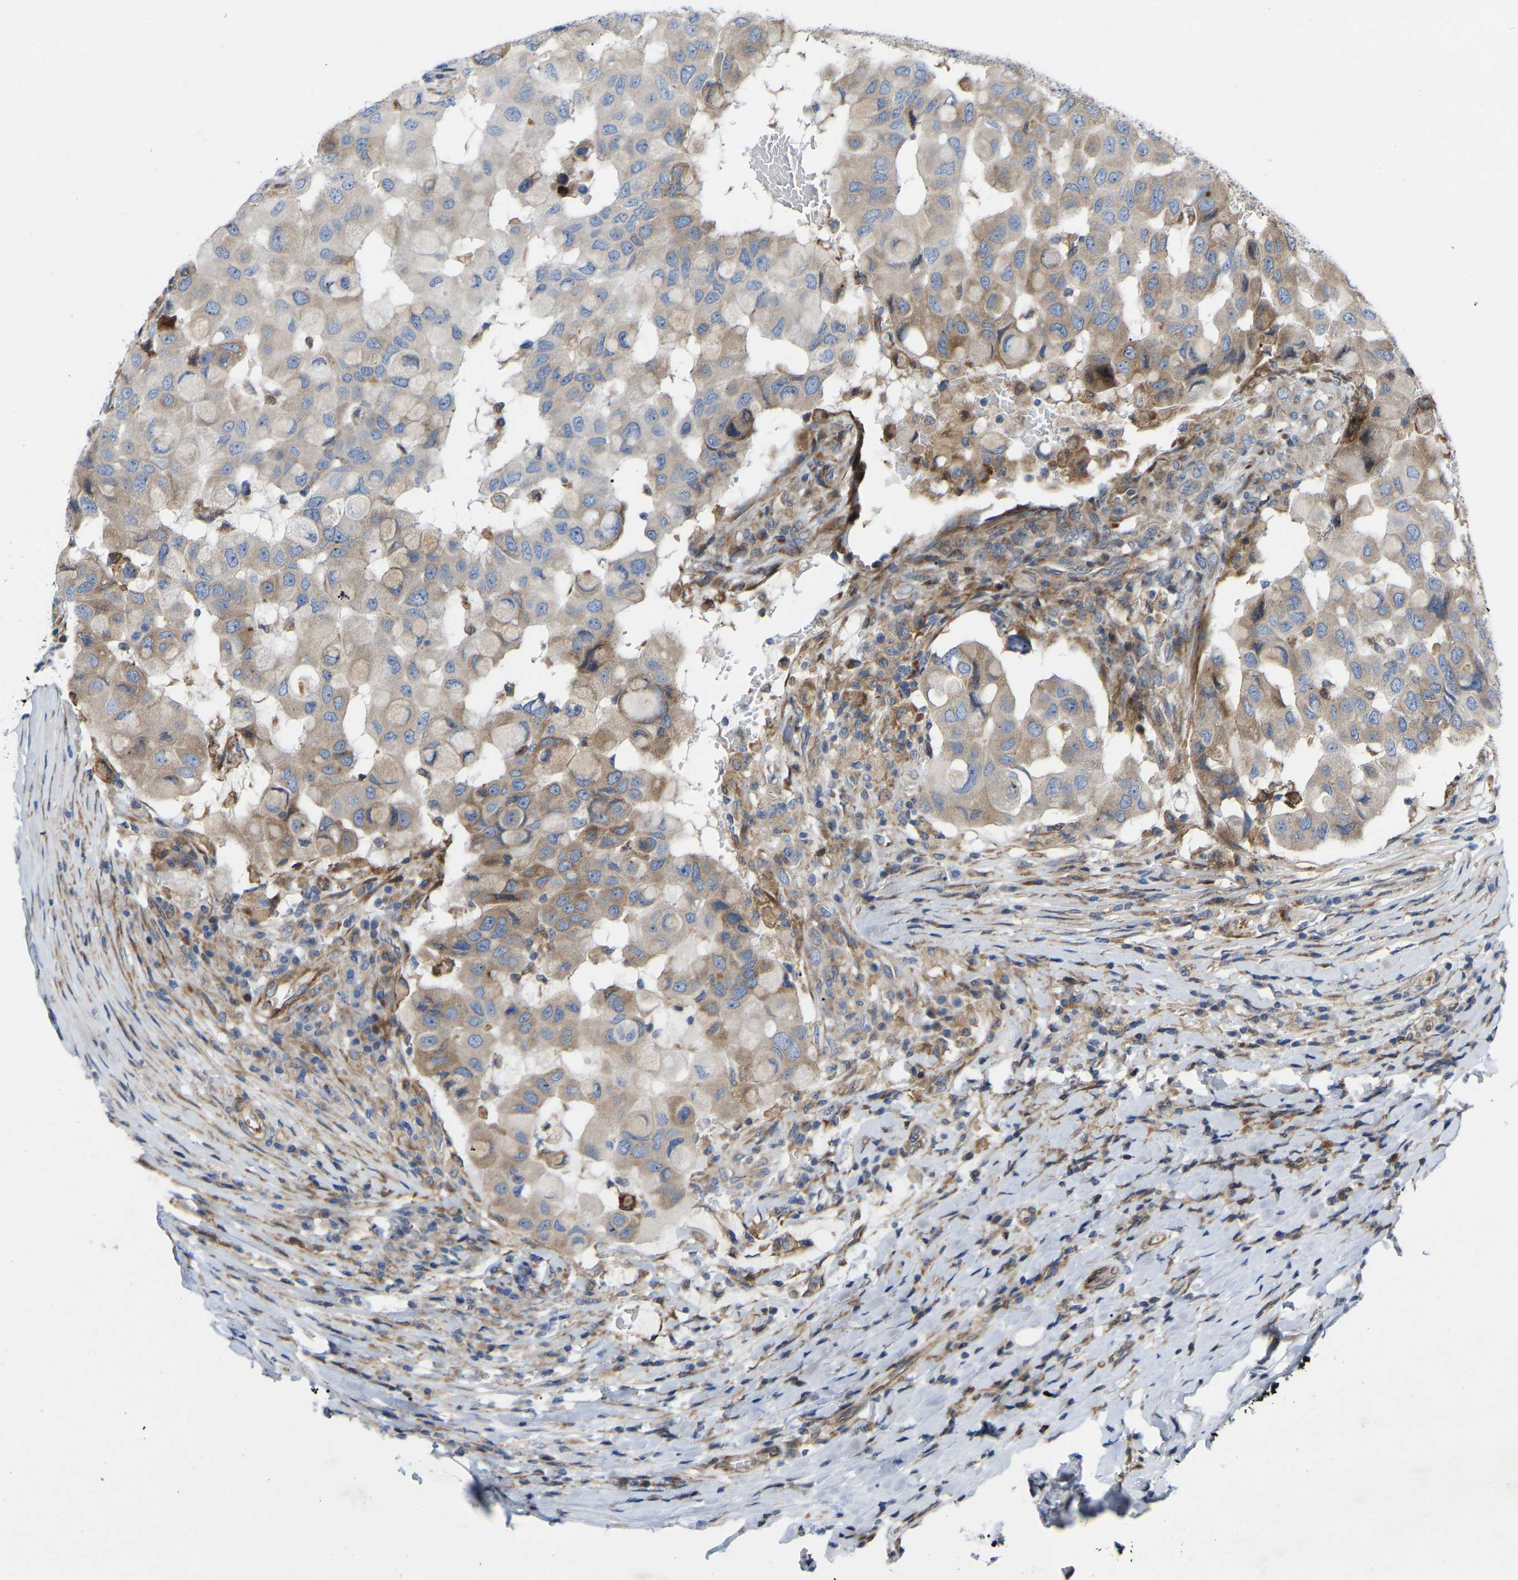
{"staining": {"intensity": "moderate", "quantity": ">75%", "location": "cytoplasmic/membranous"}, "tissue": "breast cancer", "cell_type": "Tumor cells", "image_type": "cancer", "snomed": [{"axis": "morphology", "description": "Duct carcinoma"}, {"axis": "topography", "description": "Breast"}], "caption": "Breast cancer stained for a protein (brown) exhibits moderate cytoplasmic/membranous positive positivity in approximately >75% of tumor cells.", "gene": "TOR1B", "patient": {"sex": "female", "age": 27}}